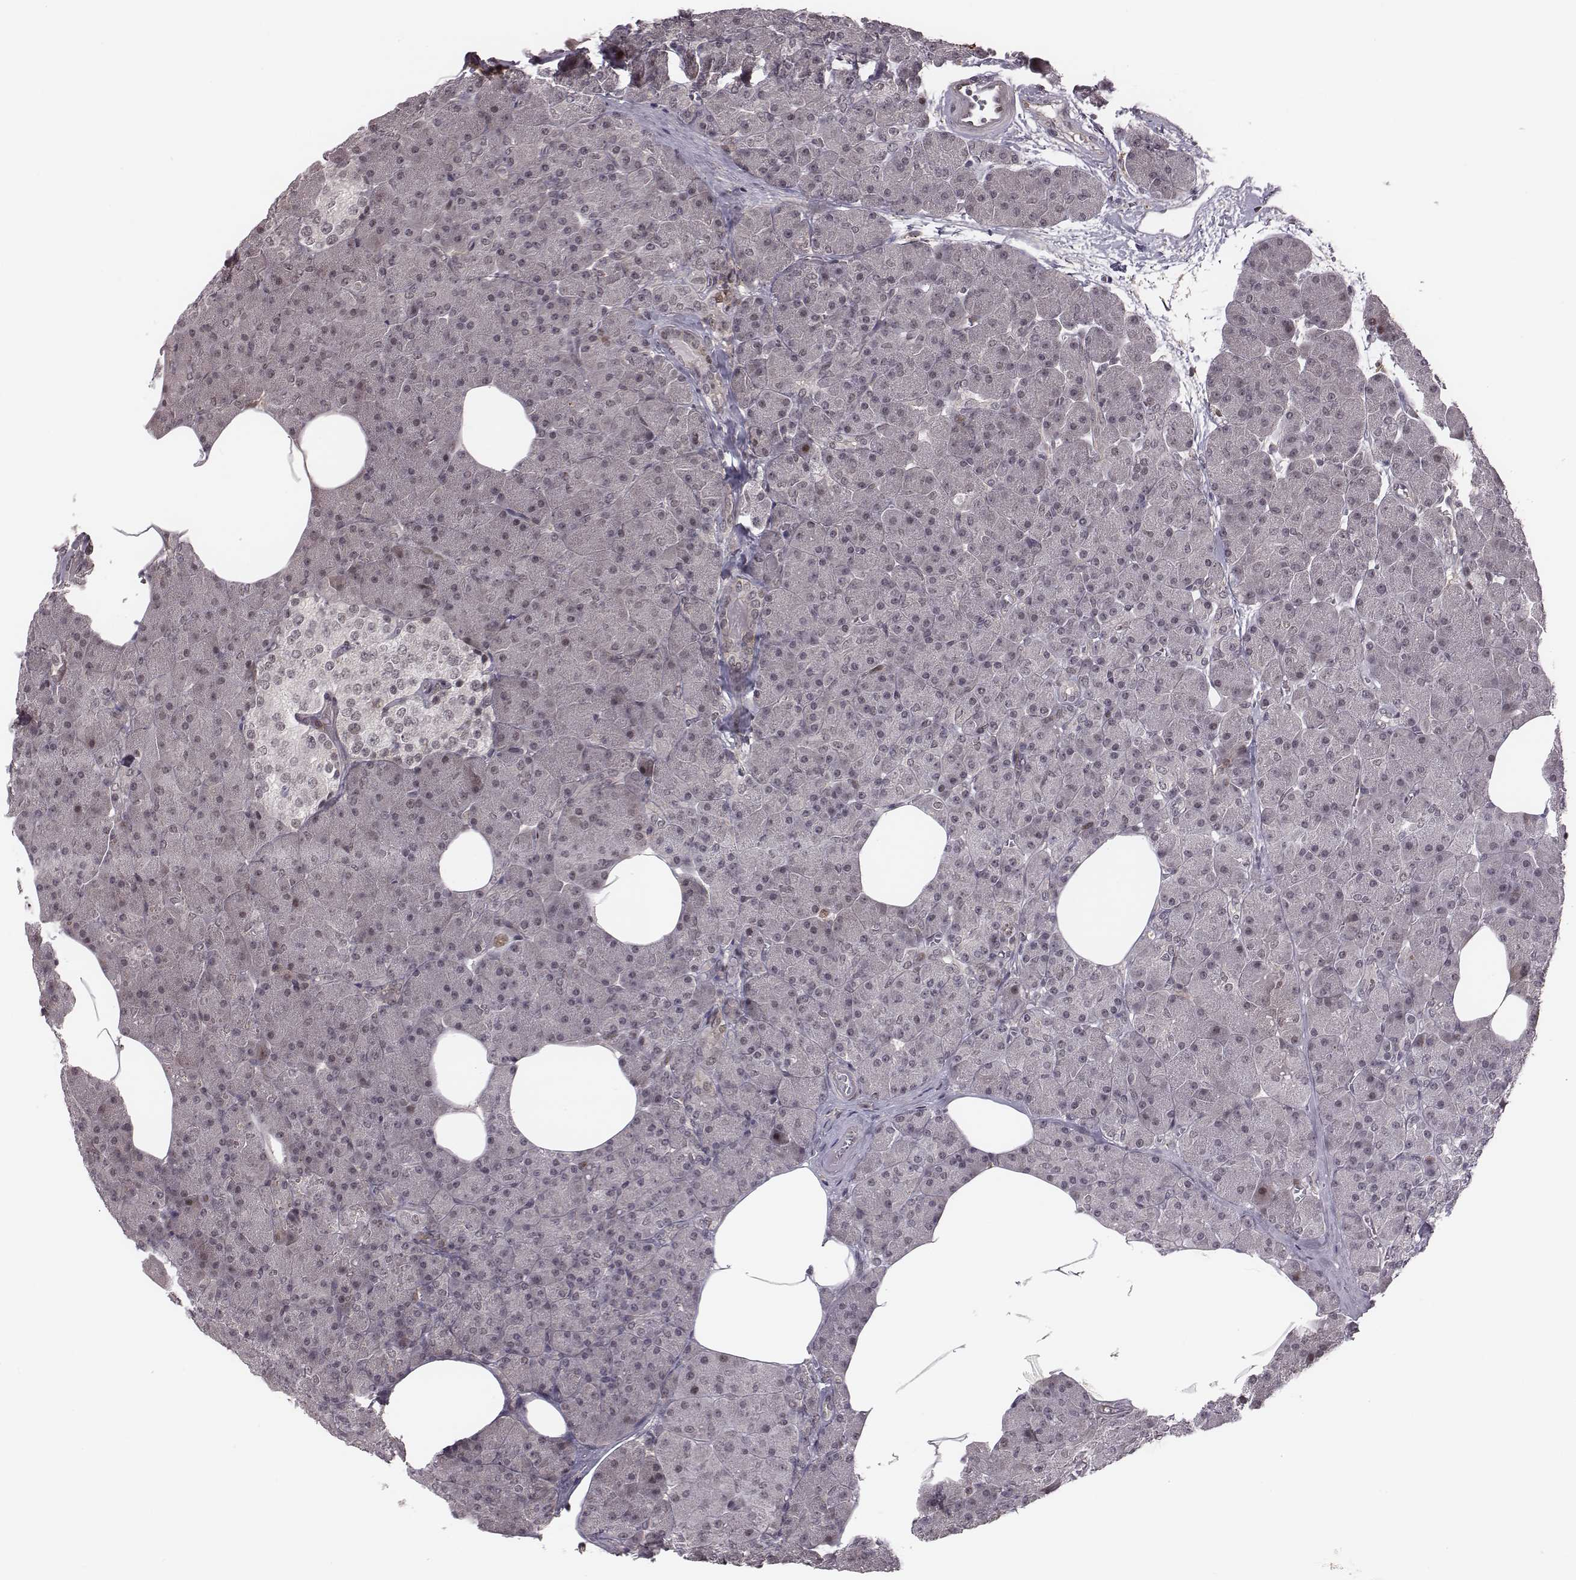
{"staining": {"intensity": "negative", "quantity": "none", "location": "none"}, "tissue": "pancreas", "cell_type": "Exocrine glandular cells", "image_type": "normal", "snomed": [{"axis": "morphology", "description": "Normal tissue, NOS"}, {"axis": "topography", "description": "Pancreas"}], "caption": "Exocrine glandular cells show no significant expression in benign pancreas. The staining is performed using DAB brown chromogen with nuclei counter-stained in using hematoxylin.", "gene": "RPL3", "patient": {"sex": "female", "age": 45}}